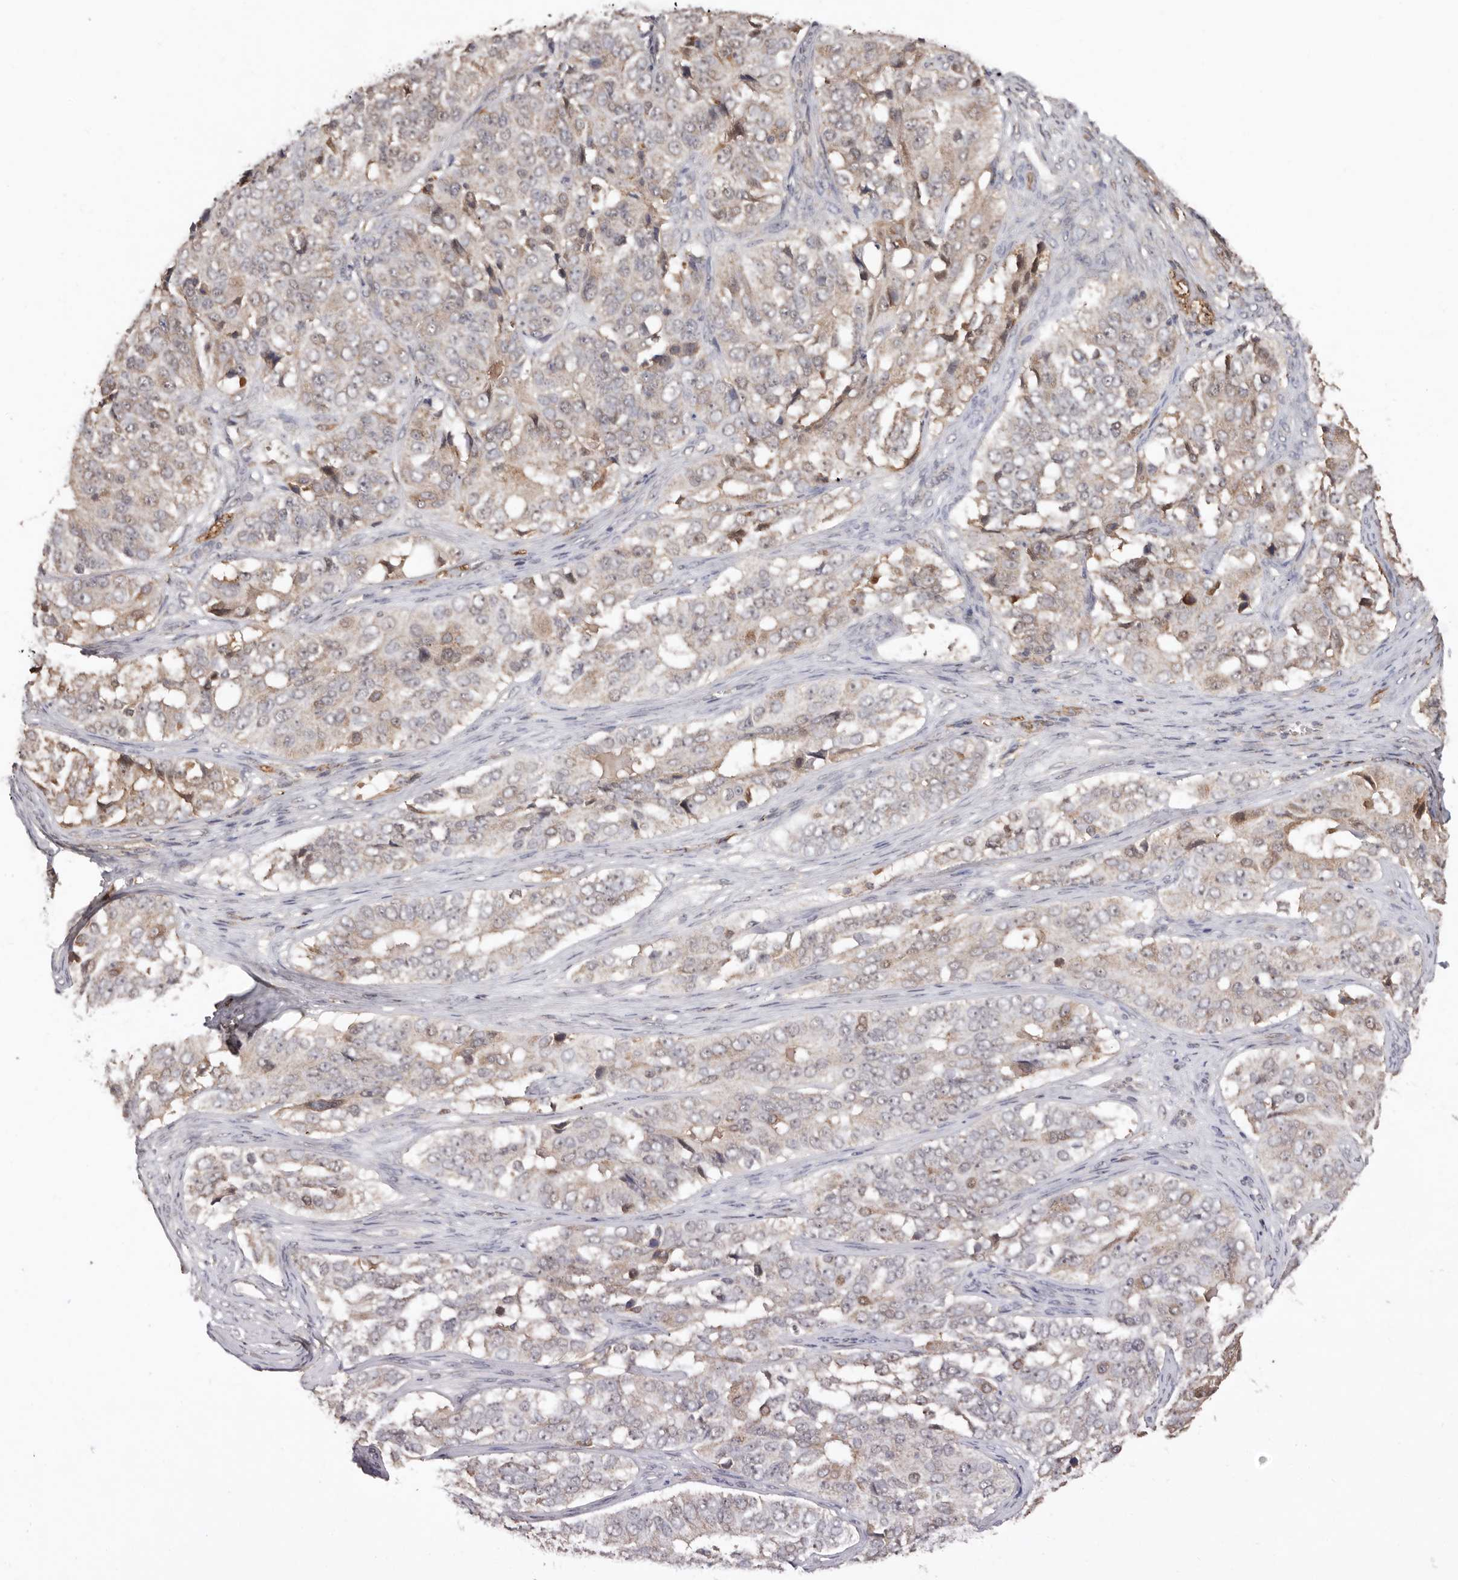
{"staining": {"intensity": "weak", "quantity": ">75%", "location": "cytoplasmic/membranous"}, "tissue": "ovarian cancer", "cell_type": "Tumor cells", "image_type": "cancer", "snomed": [{"axis": "morphology", "description": "Carcinoma, endometroid"}, {"axis": "topography", "description": "Ovary"}], "caption": "Immunohistochemical staining of human ovarian cancer shows low levels of weak cytoplasmic/membranous positivity in approximately >75% of tumor cells. The staining was performed using DAB, with brown indicating positive protein expression. Nuclei are stained blue with hematoxylin.", "gene": "RSPO2", "patient": {"sex": "female", "age": 51}}